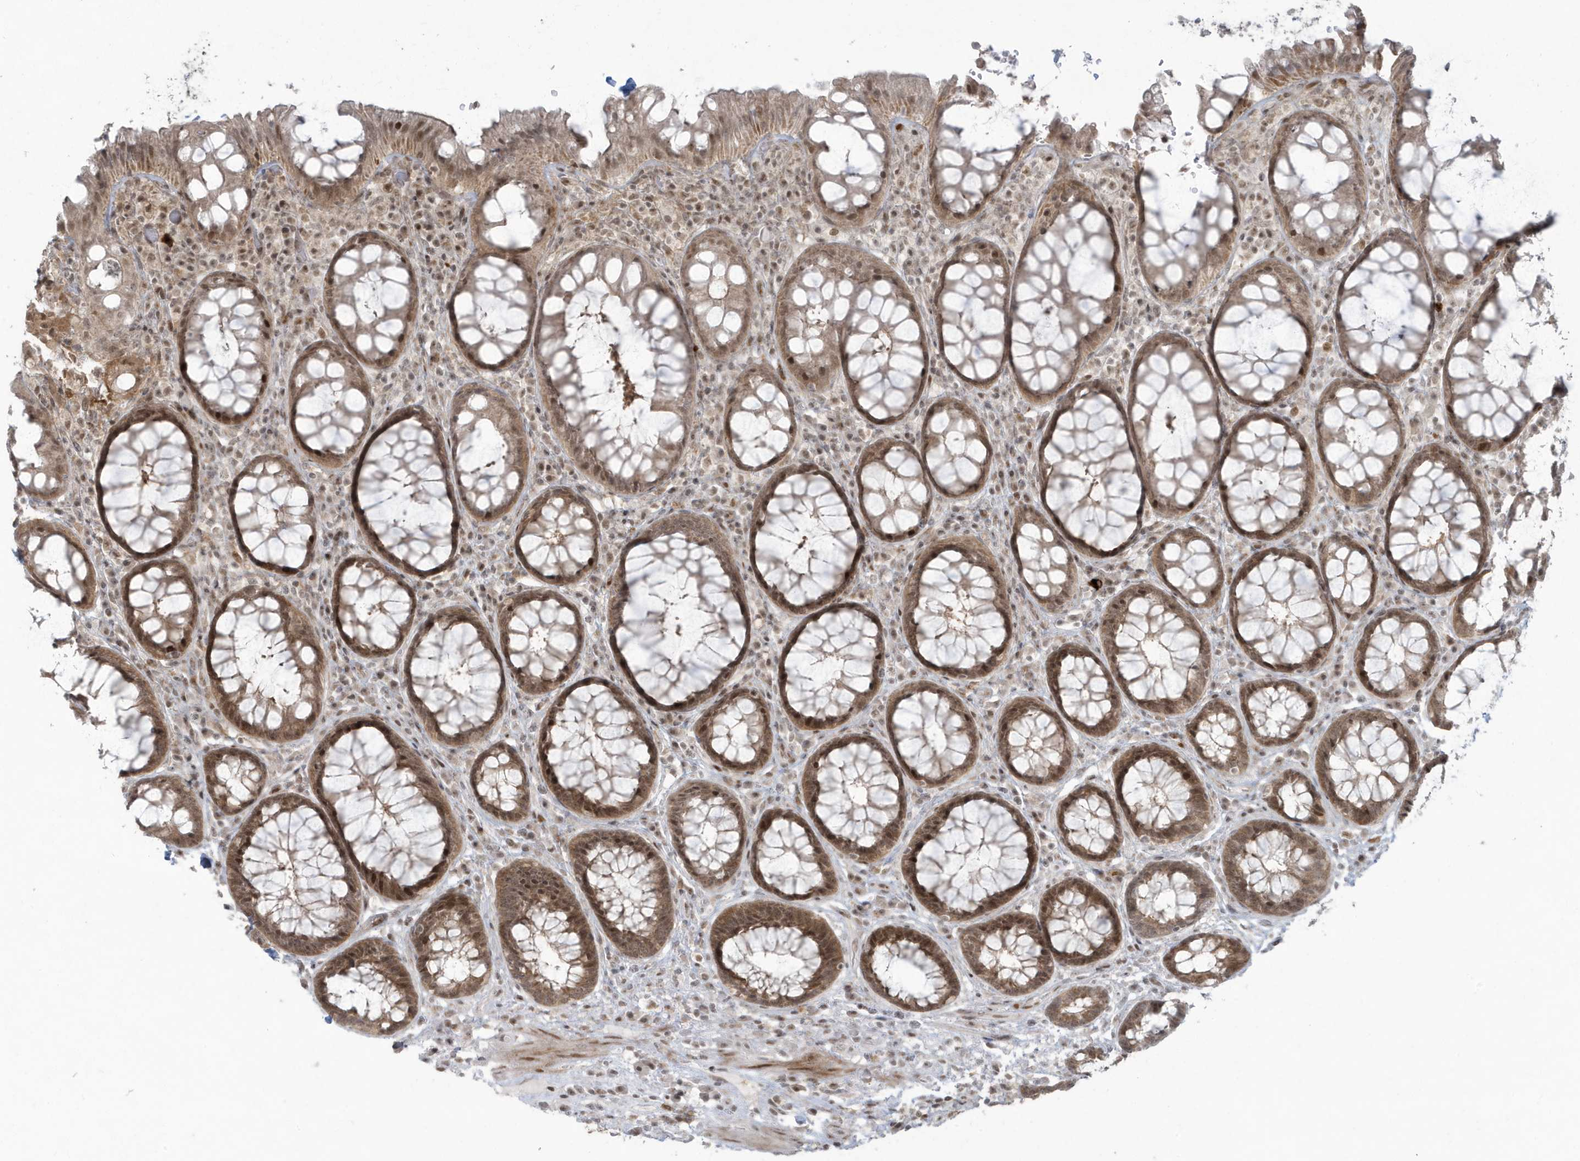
{"staining": {"intensity": "strong", "quantity": ">75%", "location": "cytoplasmic/membranous,nuclear"}, "tissue": "rectum", "cell_type": "Glandular cells", "image_type": "normal", "snomed": [{"axis": "morphology", "description": "Normal tissue, NOS"}, {"axis": "topography", "description": "Rectum"}], "caption": "Strong cytoplasmic/membranous,nuclear positivity is seen in about >75% of glandular cells in benign rectum. (IHC, brightfield microscopy, high magnification).", "gene": "C1orf52", "patient": {"sex": "male", "age": 64}}